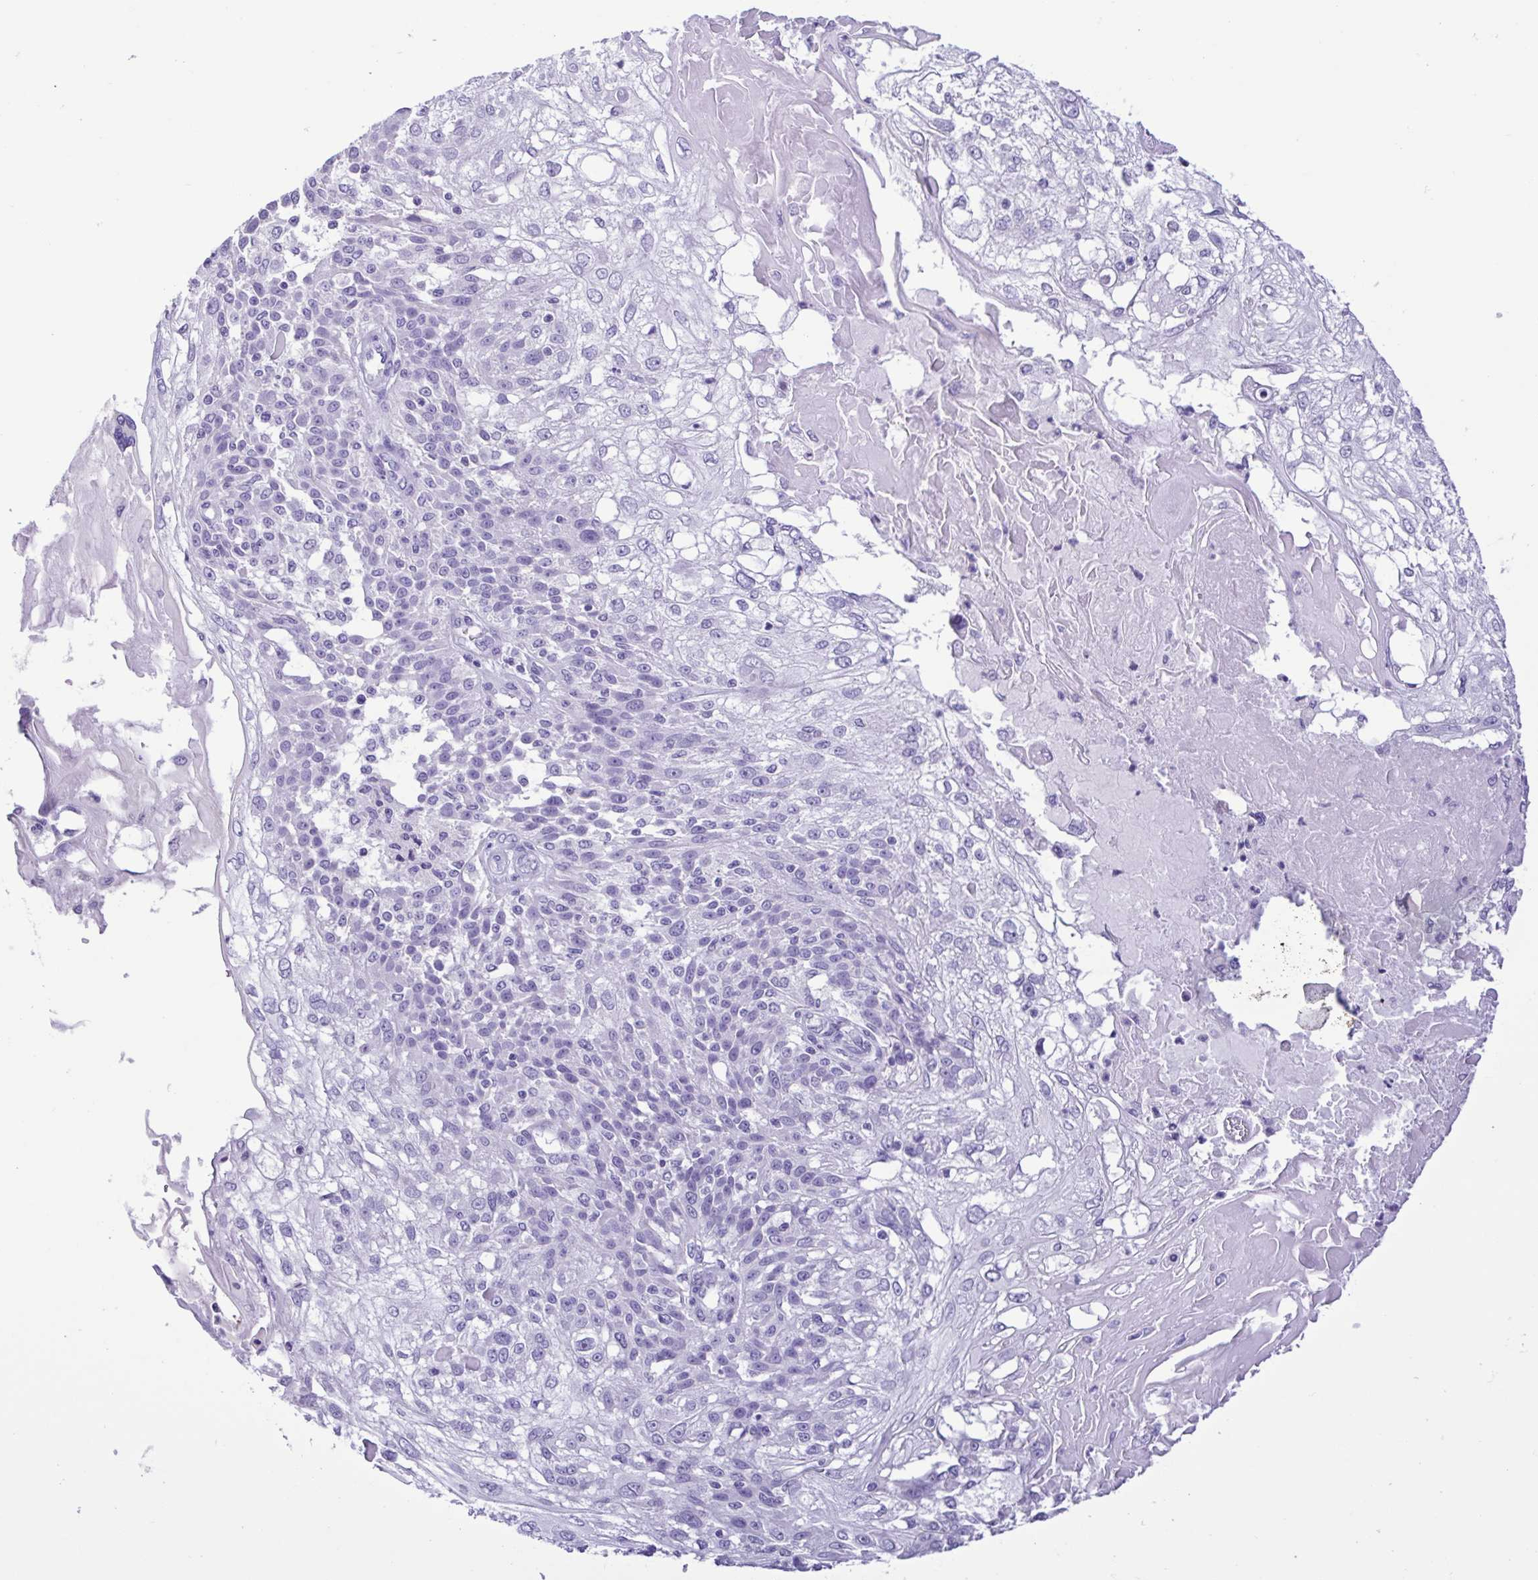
{"staining": {"intensity": "negative", "quantity": "none", "location": "none"}, "tissue": "skin cancer", "cell_type": "Tumor cells", "image_type": "cancer", "snomed": [{"axis": "morphology", "description": "Normal tissue, NOS"}, {"axis": "morphology", "description": "Squamous cell carcinoma, NOS"}, {"axis": "topography", "description": "Skin"}], "caption": "This photomicrograph is of skin cancer (squamous cell carcinoma) stained with immunohistochemistry (IHC) to label a protein in brown with the nuclei are counter-stained blue. There is no staining in tumor cells.", "gene": "CBY2", "patient": {"sex": "female", "age": 83}}